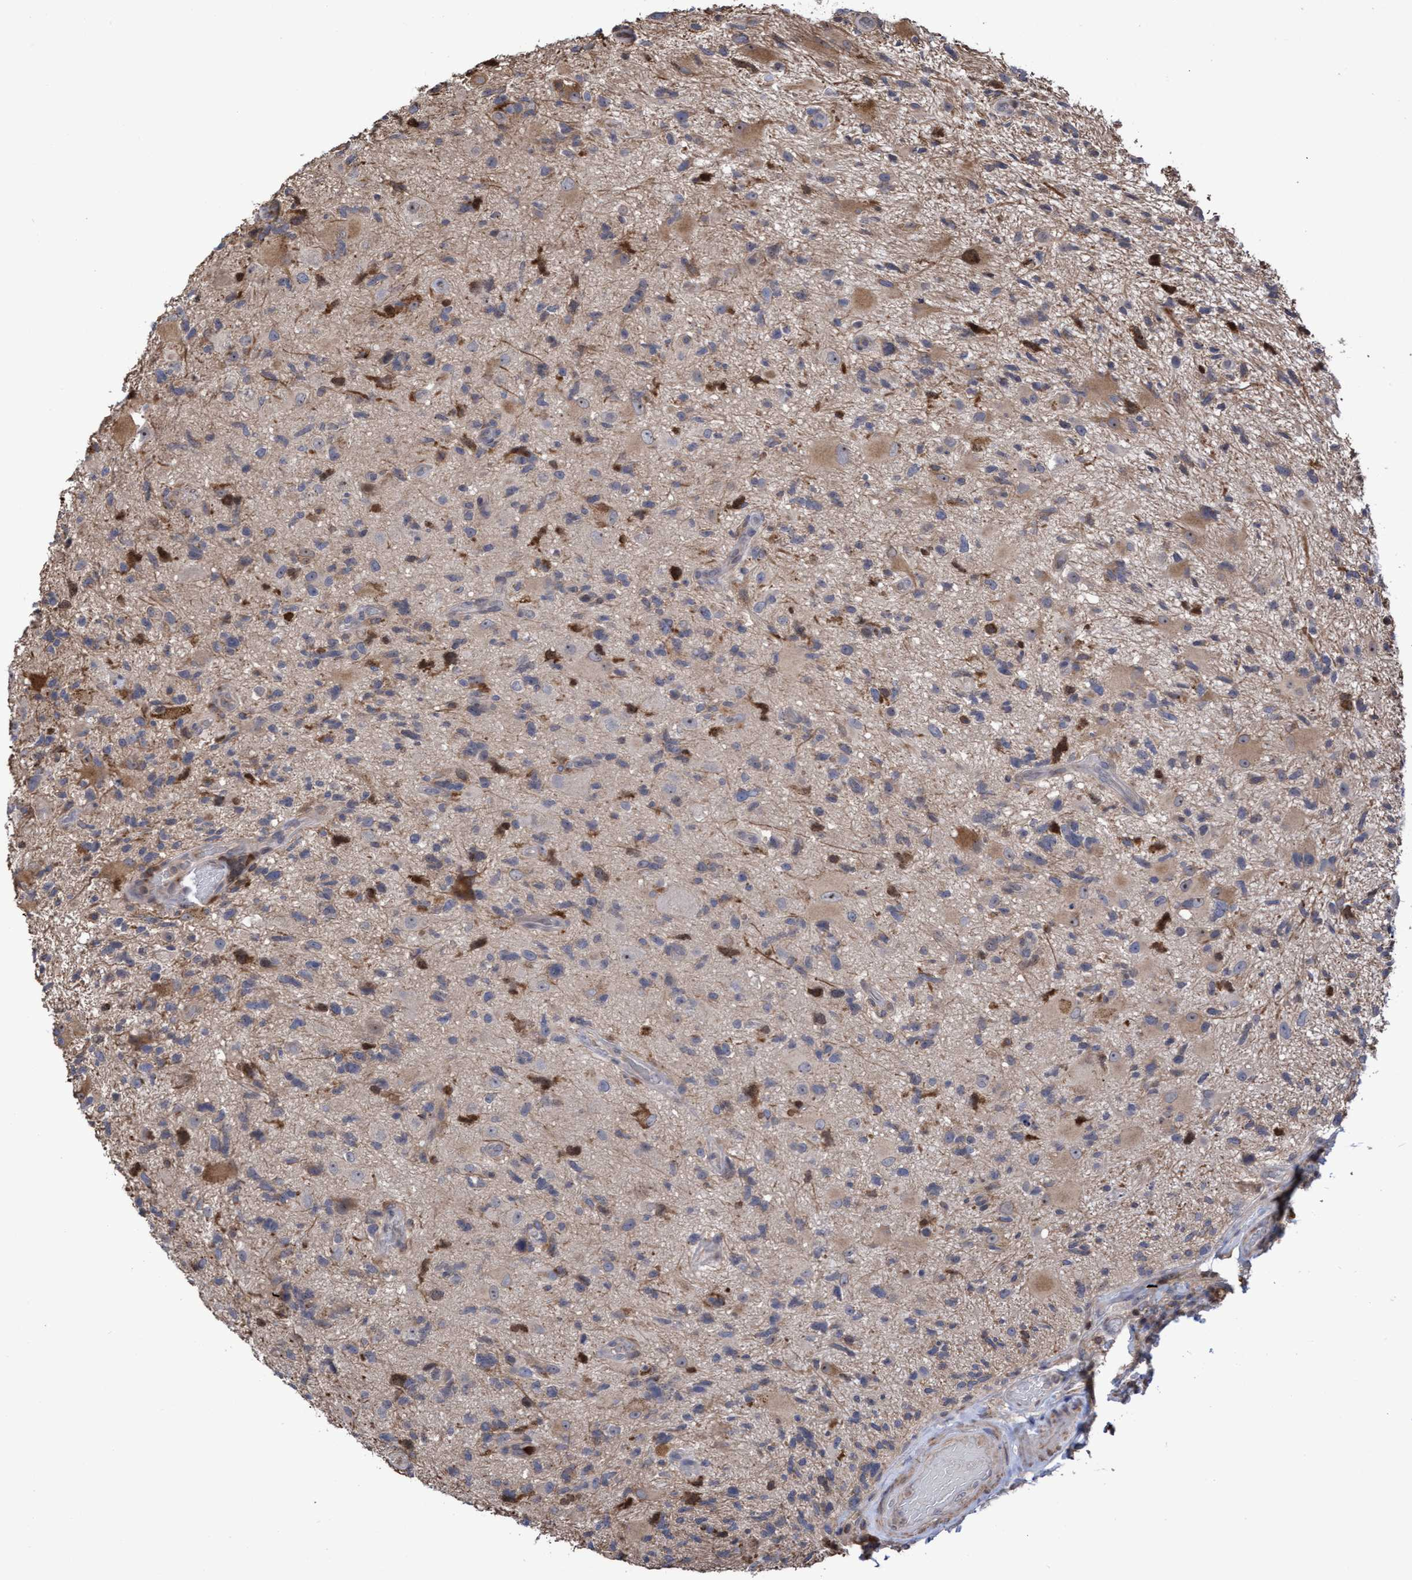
{"staining": {"intensity": "moderate", "quantity": "<25%", "location": "cytoplasmic/membranous,nuclear"}, "tissue": "glioma", "cell_type": "Tumor cells", "image_type": "cancer", "snomed": [{"axis": "morphology", "description": "Glioma, malignant, High grade"}, {"axis": "topography", "description": "Brain"}], "caption": "The micrograph demonstrates staining of high-grade glioma (malignant), revealing moderate cytoplasmic/membranous and nuclear protein staining (brown color) within tumor cells.", "gene": "SLBP", "patient": {"sex": "male", "age": 33}}